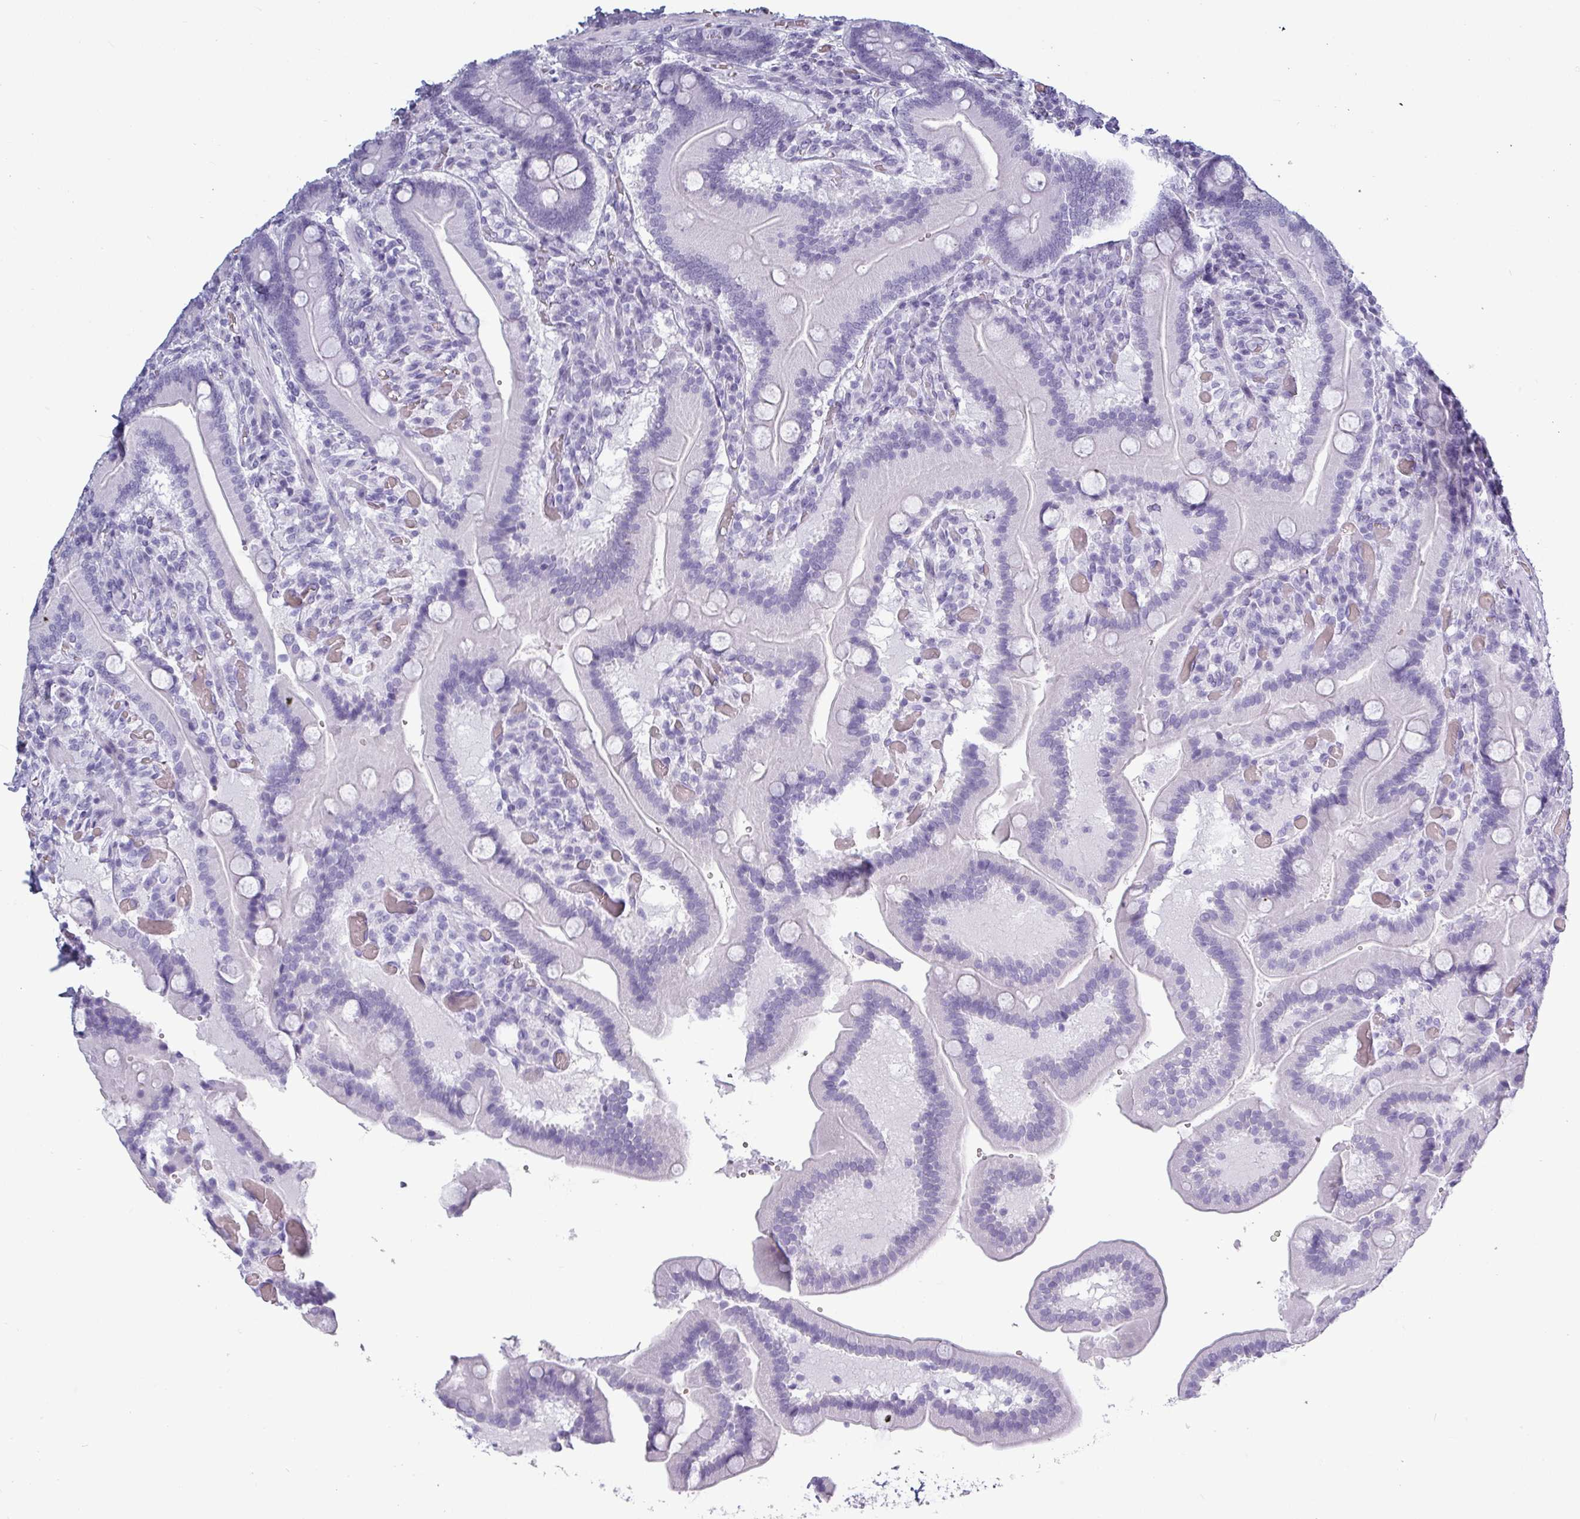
{"staining": {"intensity": "negative", "quantity": "none", "location": "none"}, "tissue": "duodenum", "cell_type": "Glandular cells", "image_type": "normal", "snomed": [{"axis": "morphology", "description": "Normal tissue, NOS"}, {"axis": "topography", "description": "Duodenum"}], "caption": "Immunohistochemistry (IHC) histopathology image of normal duodenum: duodenum stained with DAB (3,3'-diaminobenzidine) displays no significant protein staining in glandular cells.", "gene": "CRYBB2", "patient": {"sex": "female", "age": 62}}